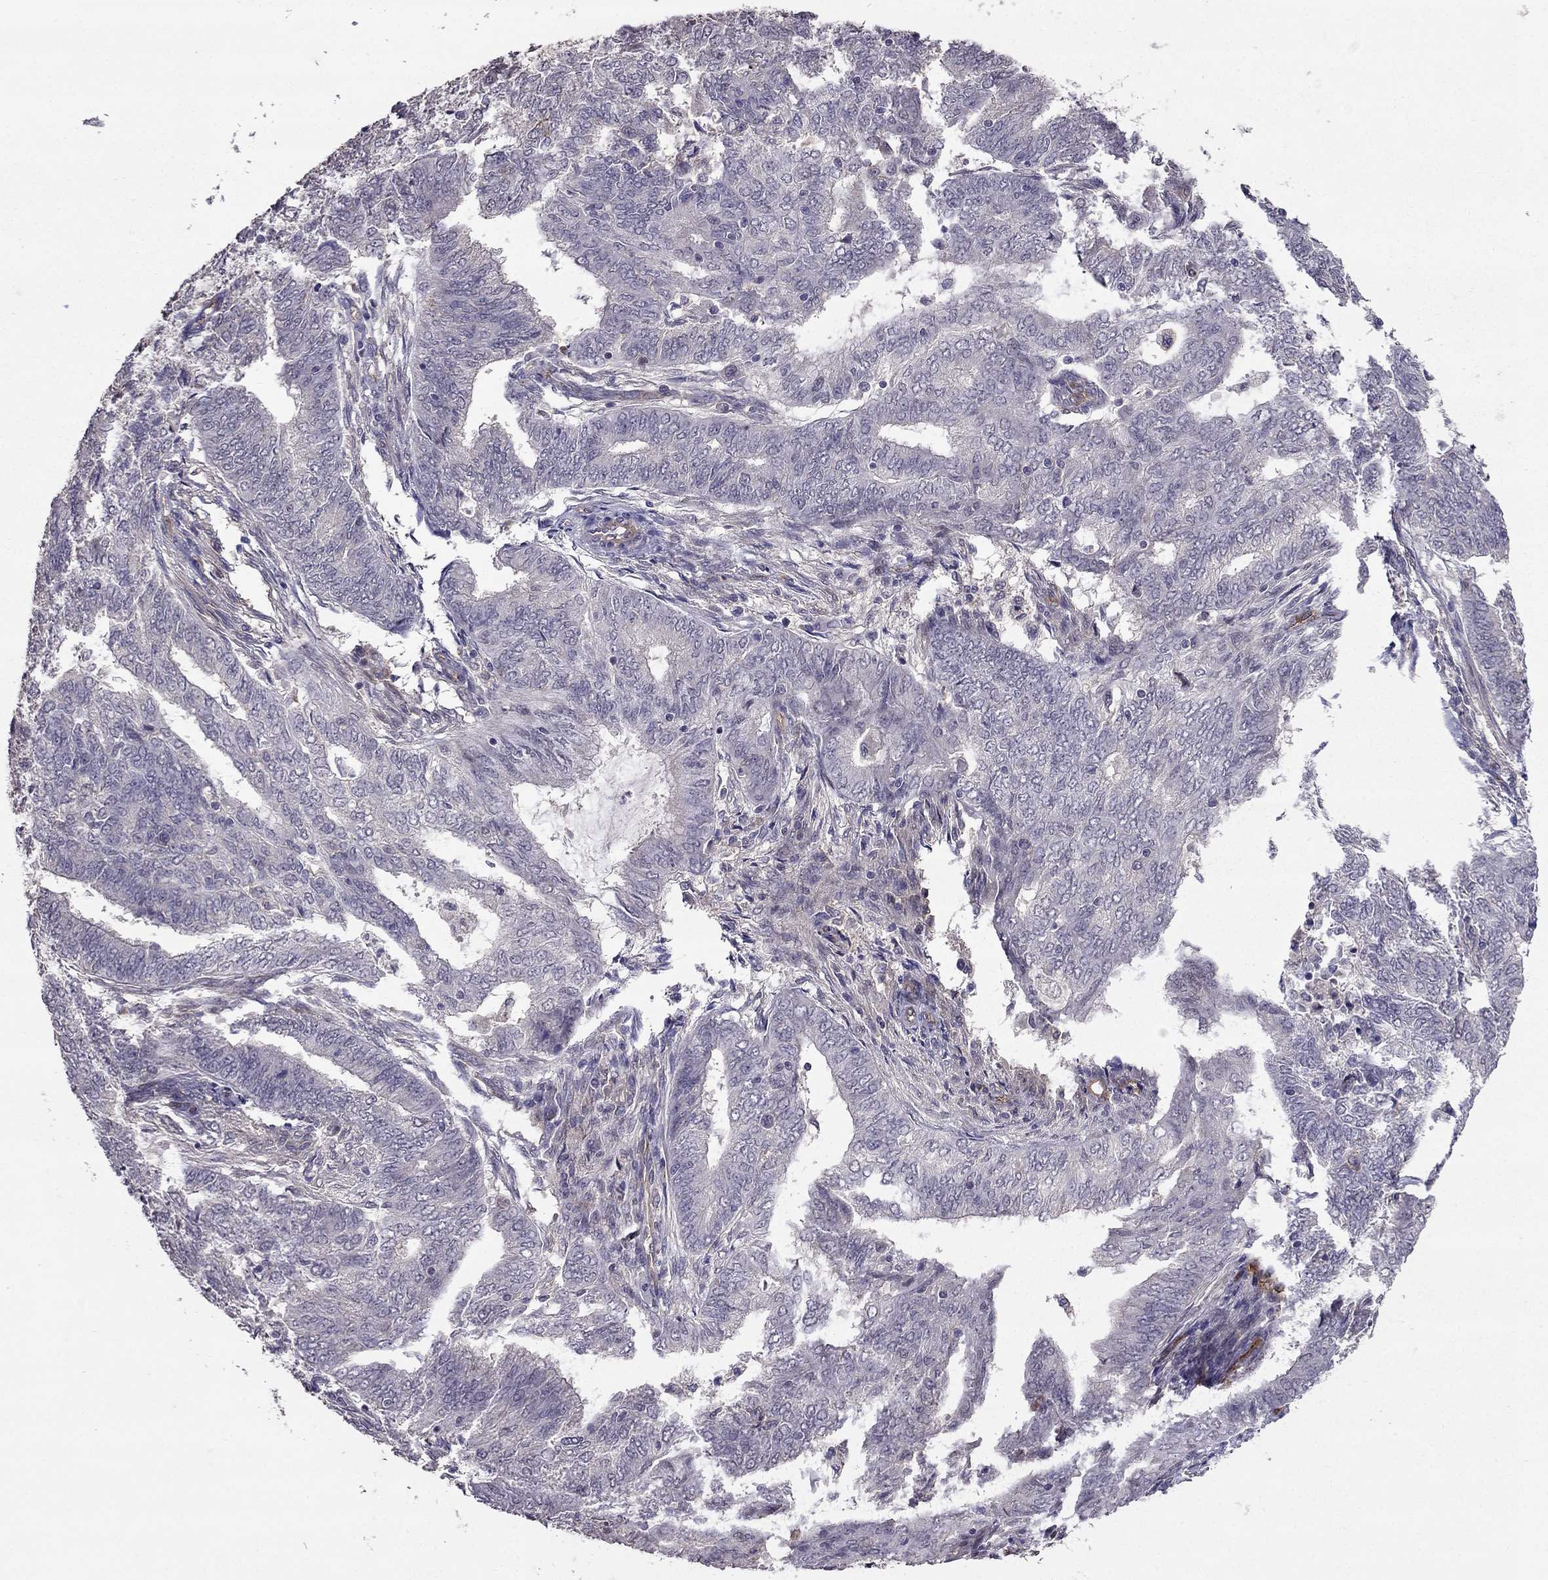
{"staining": {"intensity": "negative", "quantity": "none", "location": "none"}, "tissue": "endometrial cancer", "cell_type": "Tumor cells", "image_type": "cancer", "snomed": [{"axis": "morphology", "description": "Adenocarcinoma, NOS"}, {"axis": "topography", "description": "Endometrium"}], "caption": "A micrograph of human endometrial adenocarcinoma is negative for staining in tumor cells. Nuclei are stained in blue.", "gene": "RASIP1", "patient": {"sex": "female", "age": 62}}